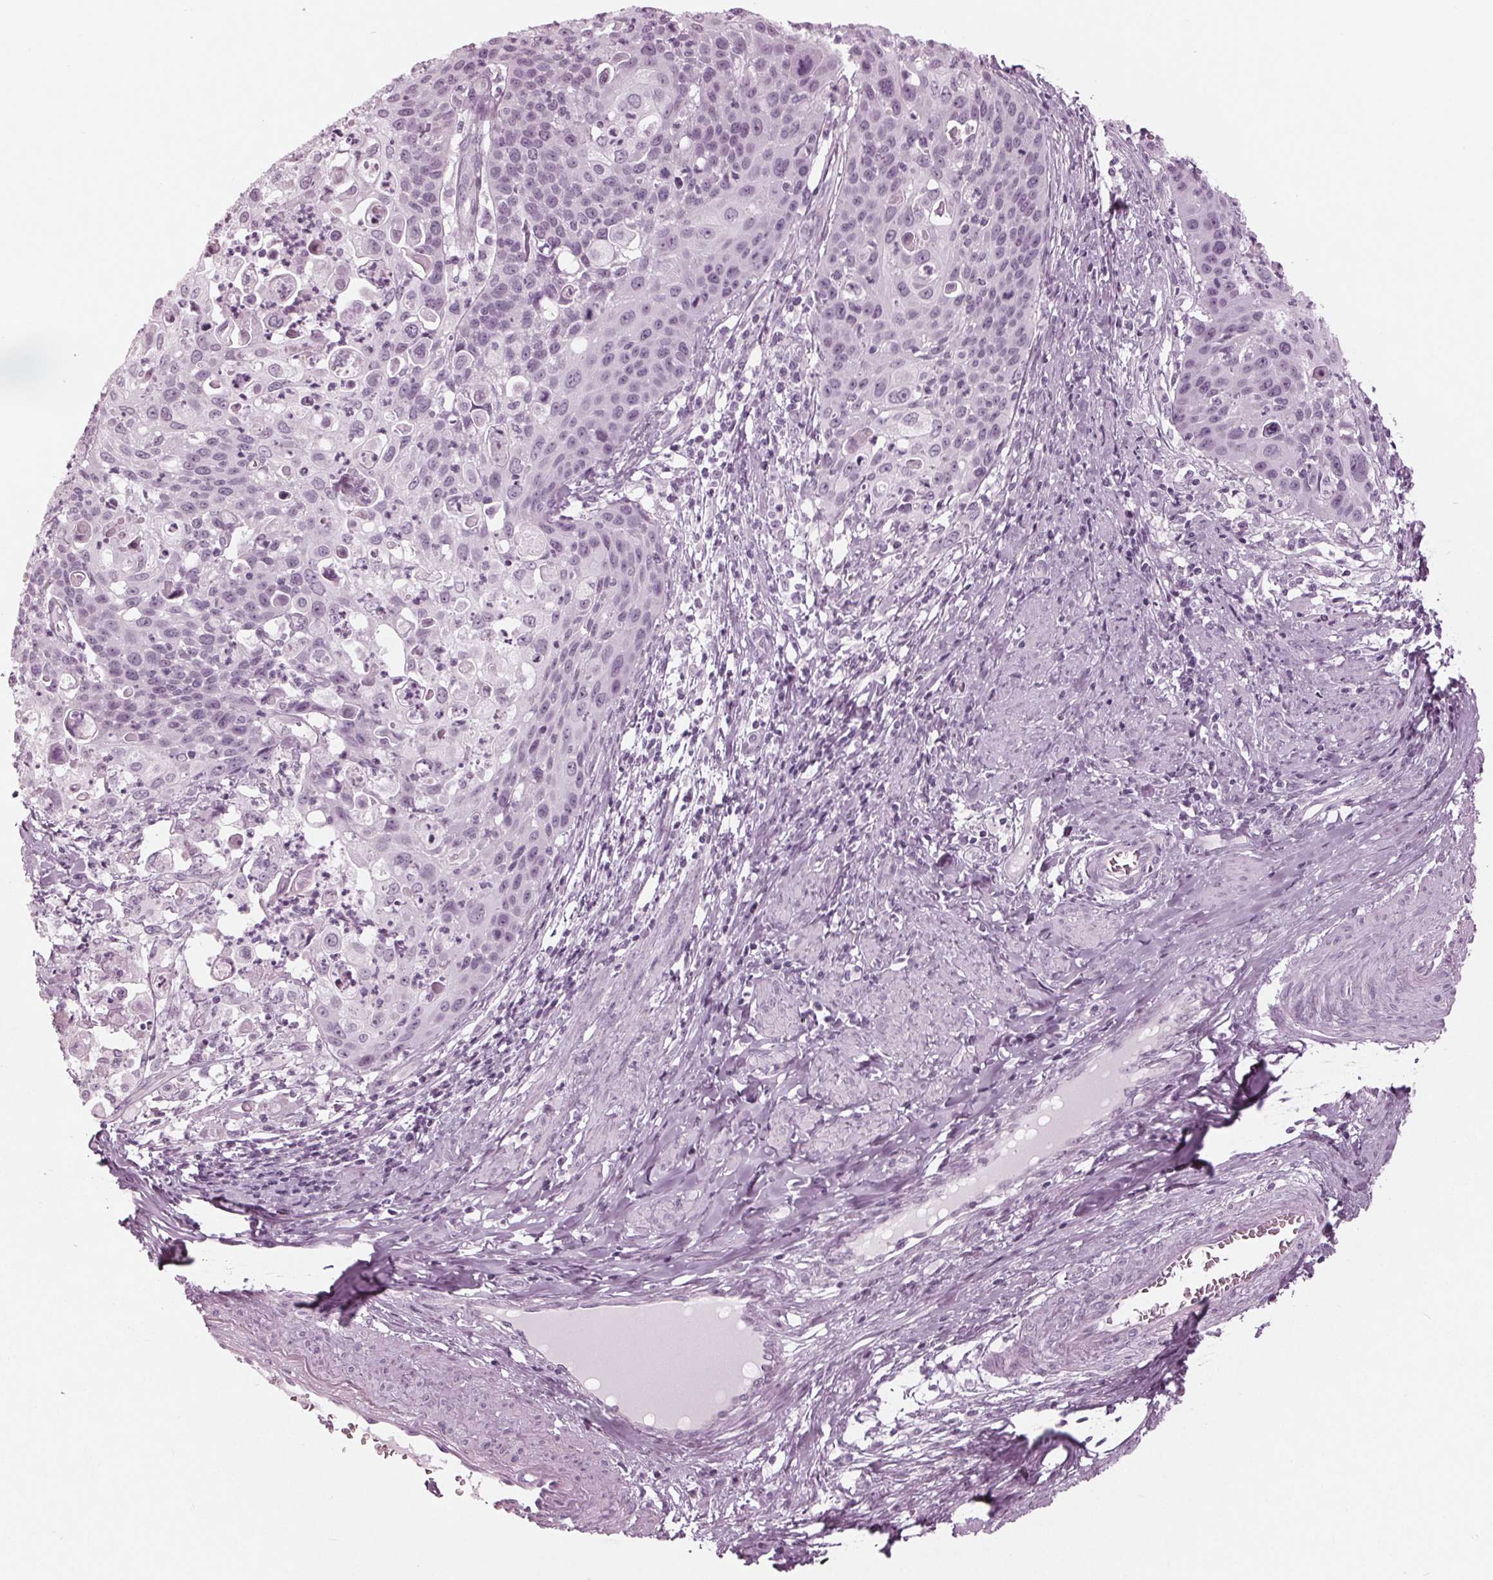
{"staining": {"intensity": "negative", "quantity": "none", "location": "none"}, "tissue": "cervical cancer", "cell_type": "Tumor cells", "image_type": "cancer", "snomed": [{"axis": "morphology", "description": "Squamous cell carcinoma, NOS"}, {"axis": "topography", "description": "Cervix"}], "caption": "Immunohistochemistry photomicrograph of cervical cancer (squamous cell carcinoma) stained for a protein (brown), which reveals no expression in tumor cells.", "gene": "KRT28", "patient": {"sex": "female", "age": 65}}